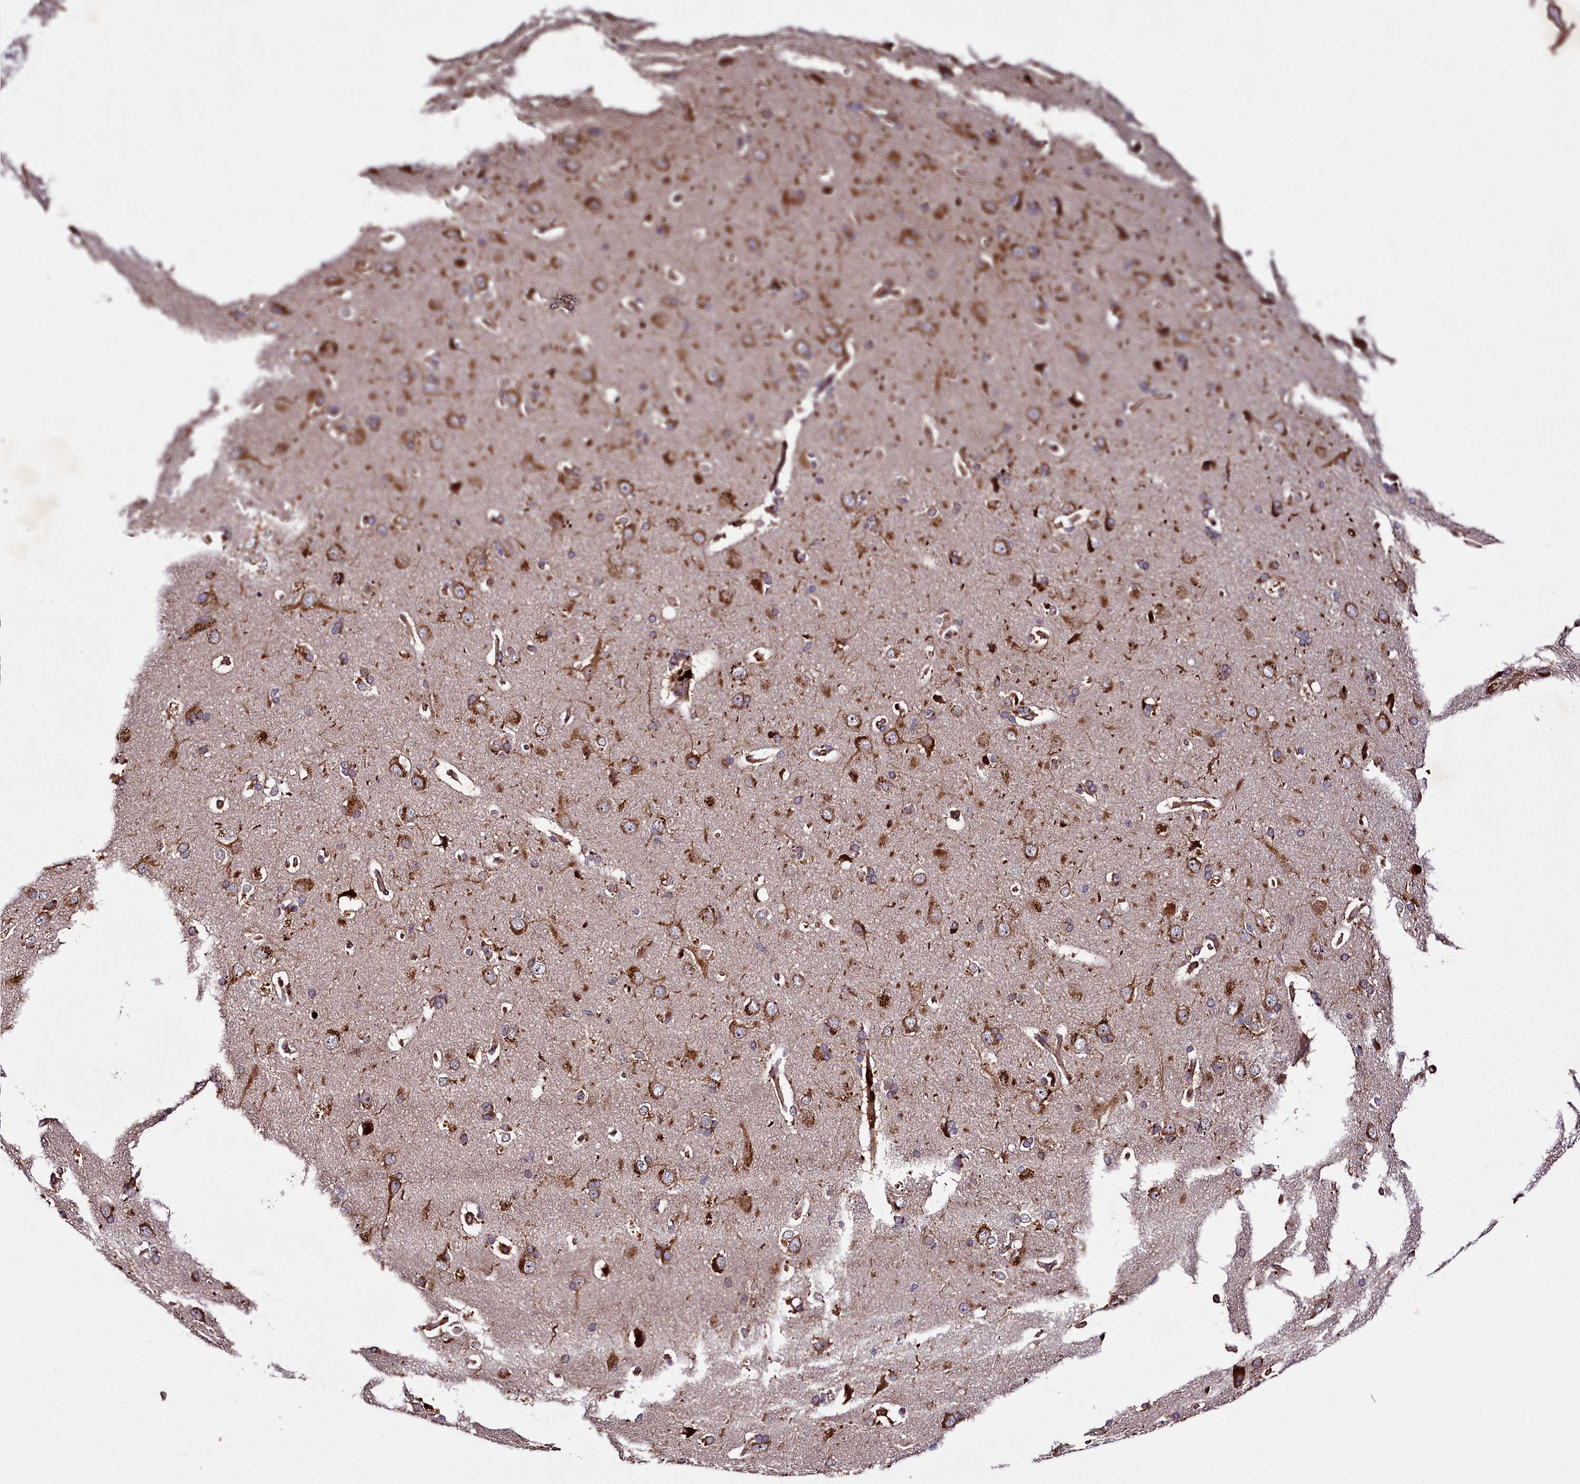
{"staining": {"intensity": "strong", "quantity": ">75%", "location": "cytoplasmic/membranous"}, "tissue": "cerebral cortex", "cell_type": "Endothelial cells", "image_type": "normal", "snomed": [{"axis": "morphology", "description": "Normal tissue, NOS"}, {"axis": "topography", "description": "Cerebral cortex"}], "caption": "Protein expression analysis of unremarkable human cerebral cortex reveals strong cytoplasmic/membranous expression in approximately >75% of endothelial cells. (Brightfield microscopy of DAB IHC at high magnification).", "gene": "CCDC102A", "patient": {"sex": "male", "age": 62}}